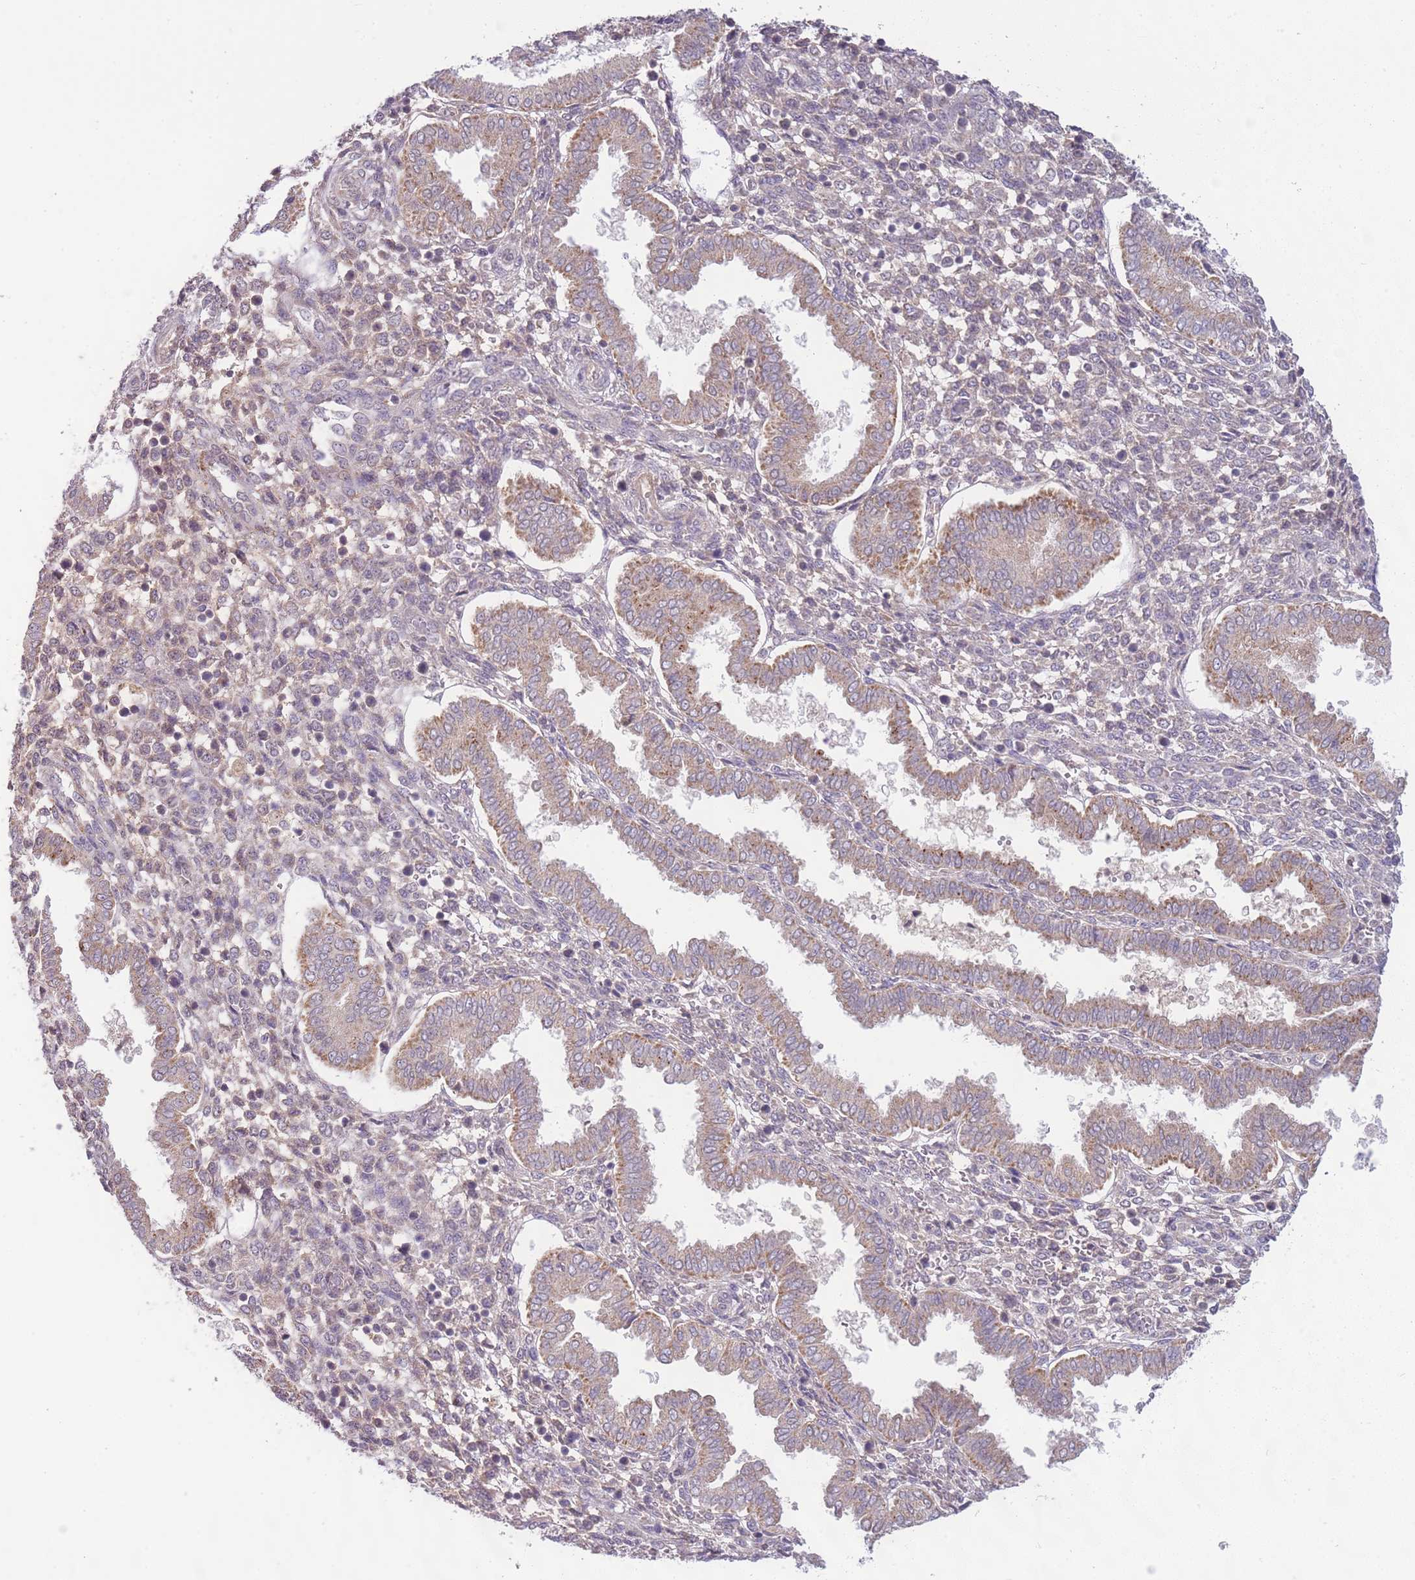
{"staining": {"intensity": "weak", "quantity": "25%-75%", "location": "cytoplasmic/membranous"}, "tissue": "endometrium", "cell_type": "Cells in endometrial stroma", "image_type": "normal", "snomed": [{"axis": "morphology", "description": "Normal tissue, NOS"}, {"axis": "topography", "description": "Endometrium"}], "caption": "Brown immunohistochemical staining in unremarkable human endometrium reveals weak cytoplasmic/membranous positivity in about 25%-75% of cells in endometrial stroma. (brown staining indicates protein expression, while blue staining denotes nuclei).", "gene": "SKOR2", "patient": {"sex": "female", "age": 24}}